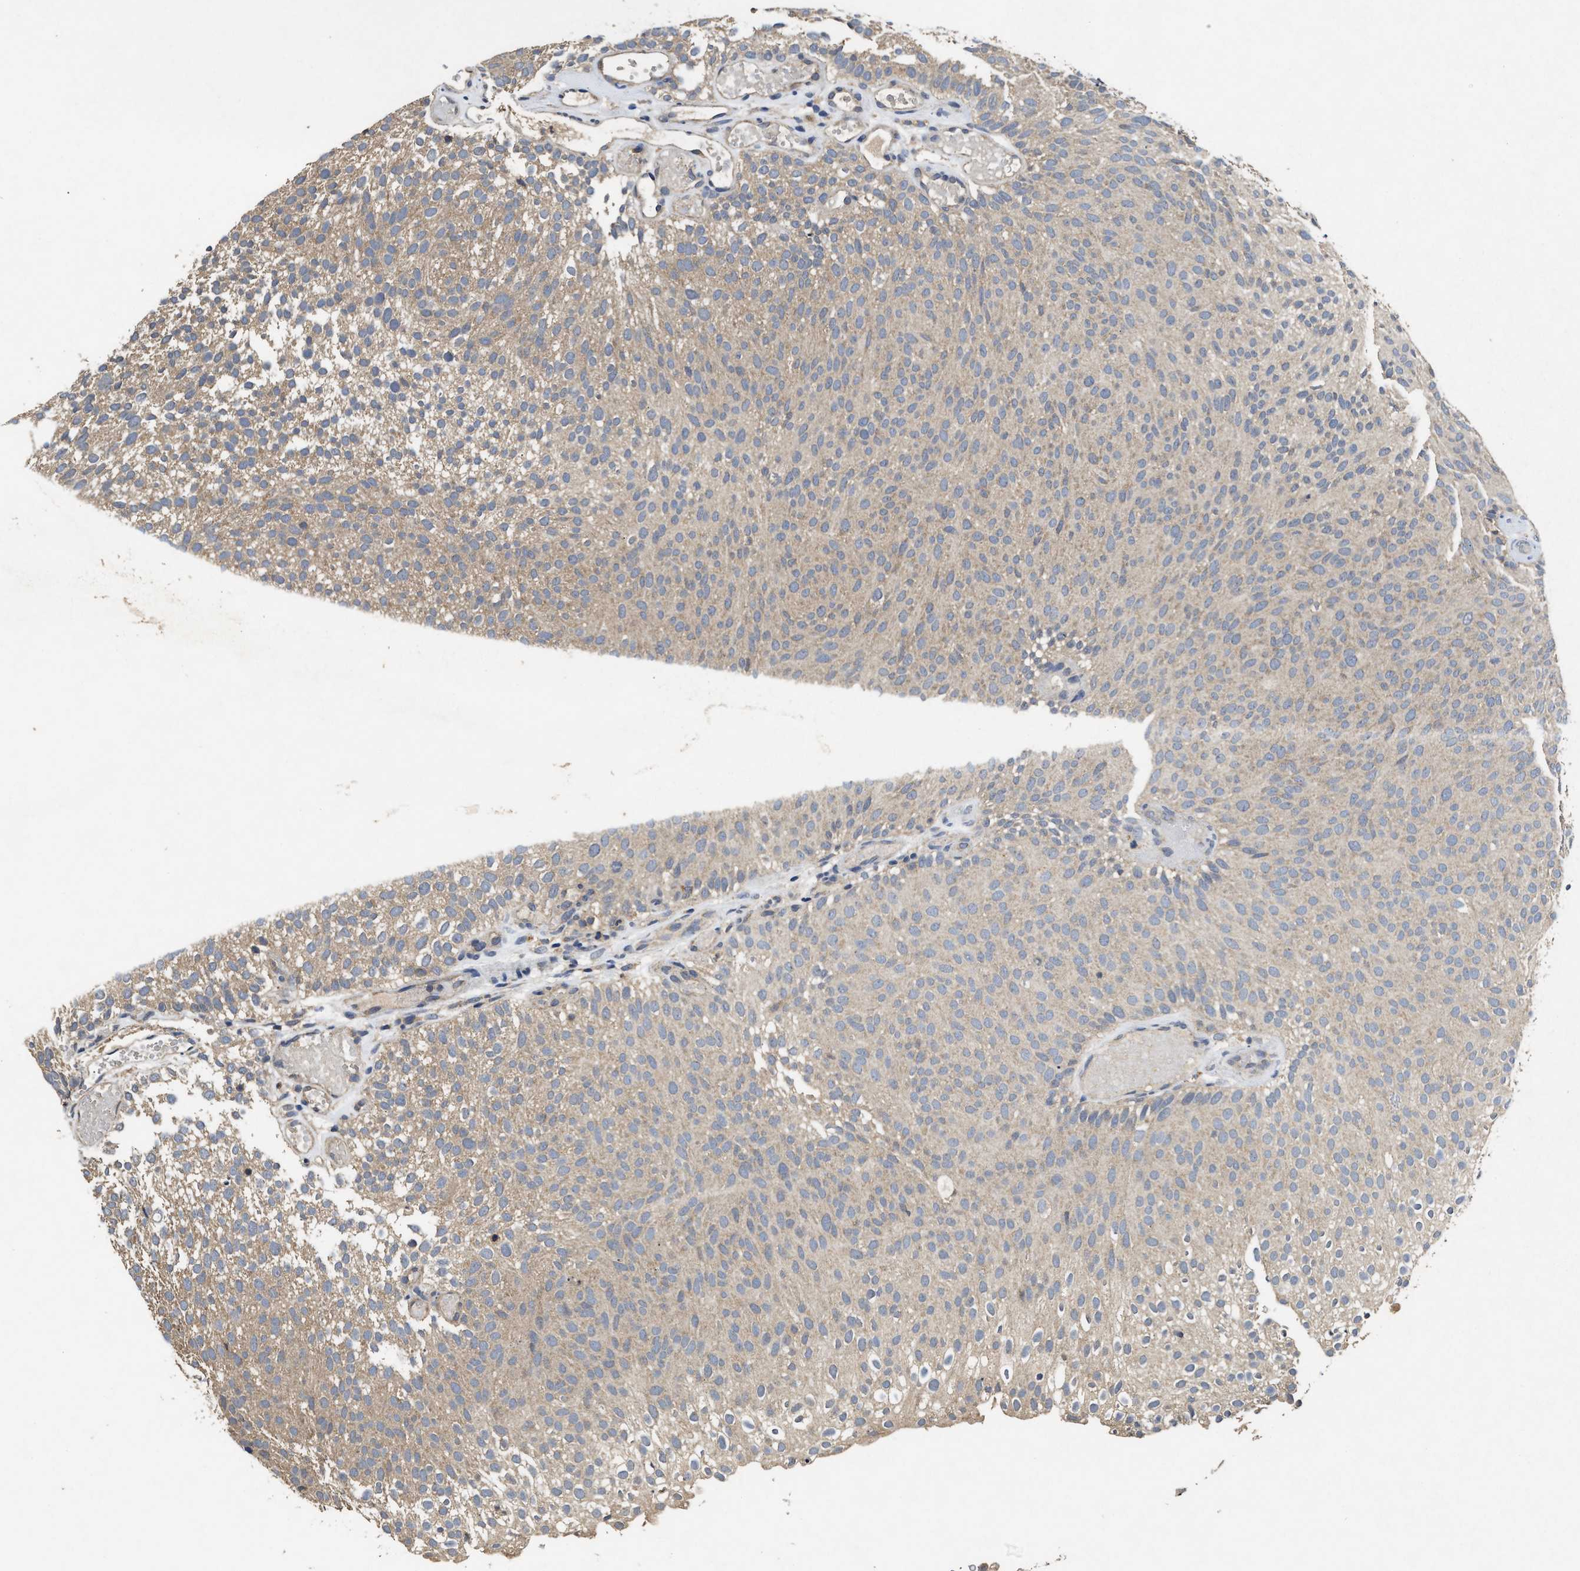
{"staining": {"intensity": "weak", "quantity": "25%-75%", "location": "cytoplasmic/membranous"}, "tissue": "urothelial cancer", "cell_type": "Tumor cells", "image_type": "cancer", "snomed": [{"axis": "morphology", "description": "Urothelial carcinoma, Low grade"}, {"axis": "topography", "description": "Urinary bladder"}], "caption": "DAB immunohistochemical staining of urothelial cancer reveals weak cytoplasmic/membranous protein staining in about 25%-75% of tumor cells.", "gene": "PDAP1", "patient": {"sex": "male", "age": 78}}